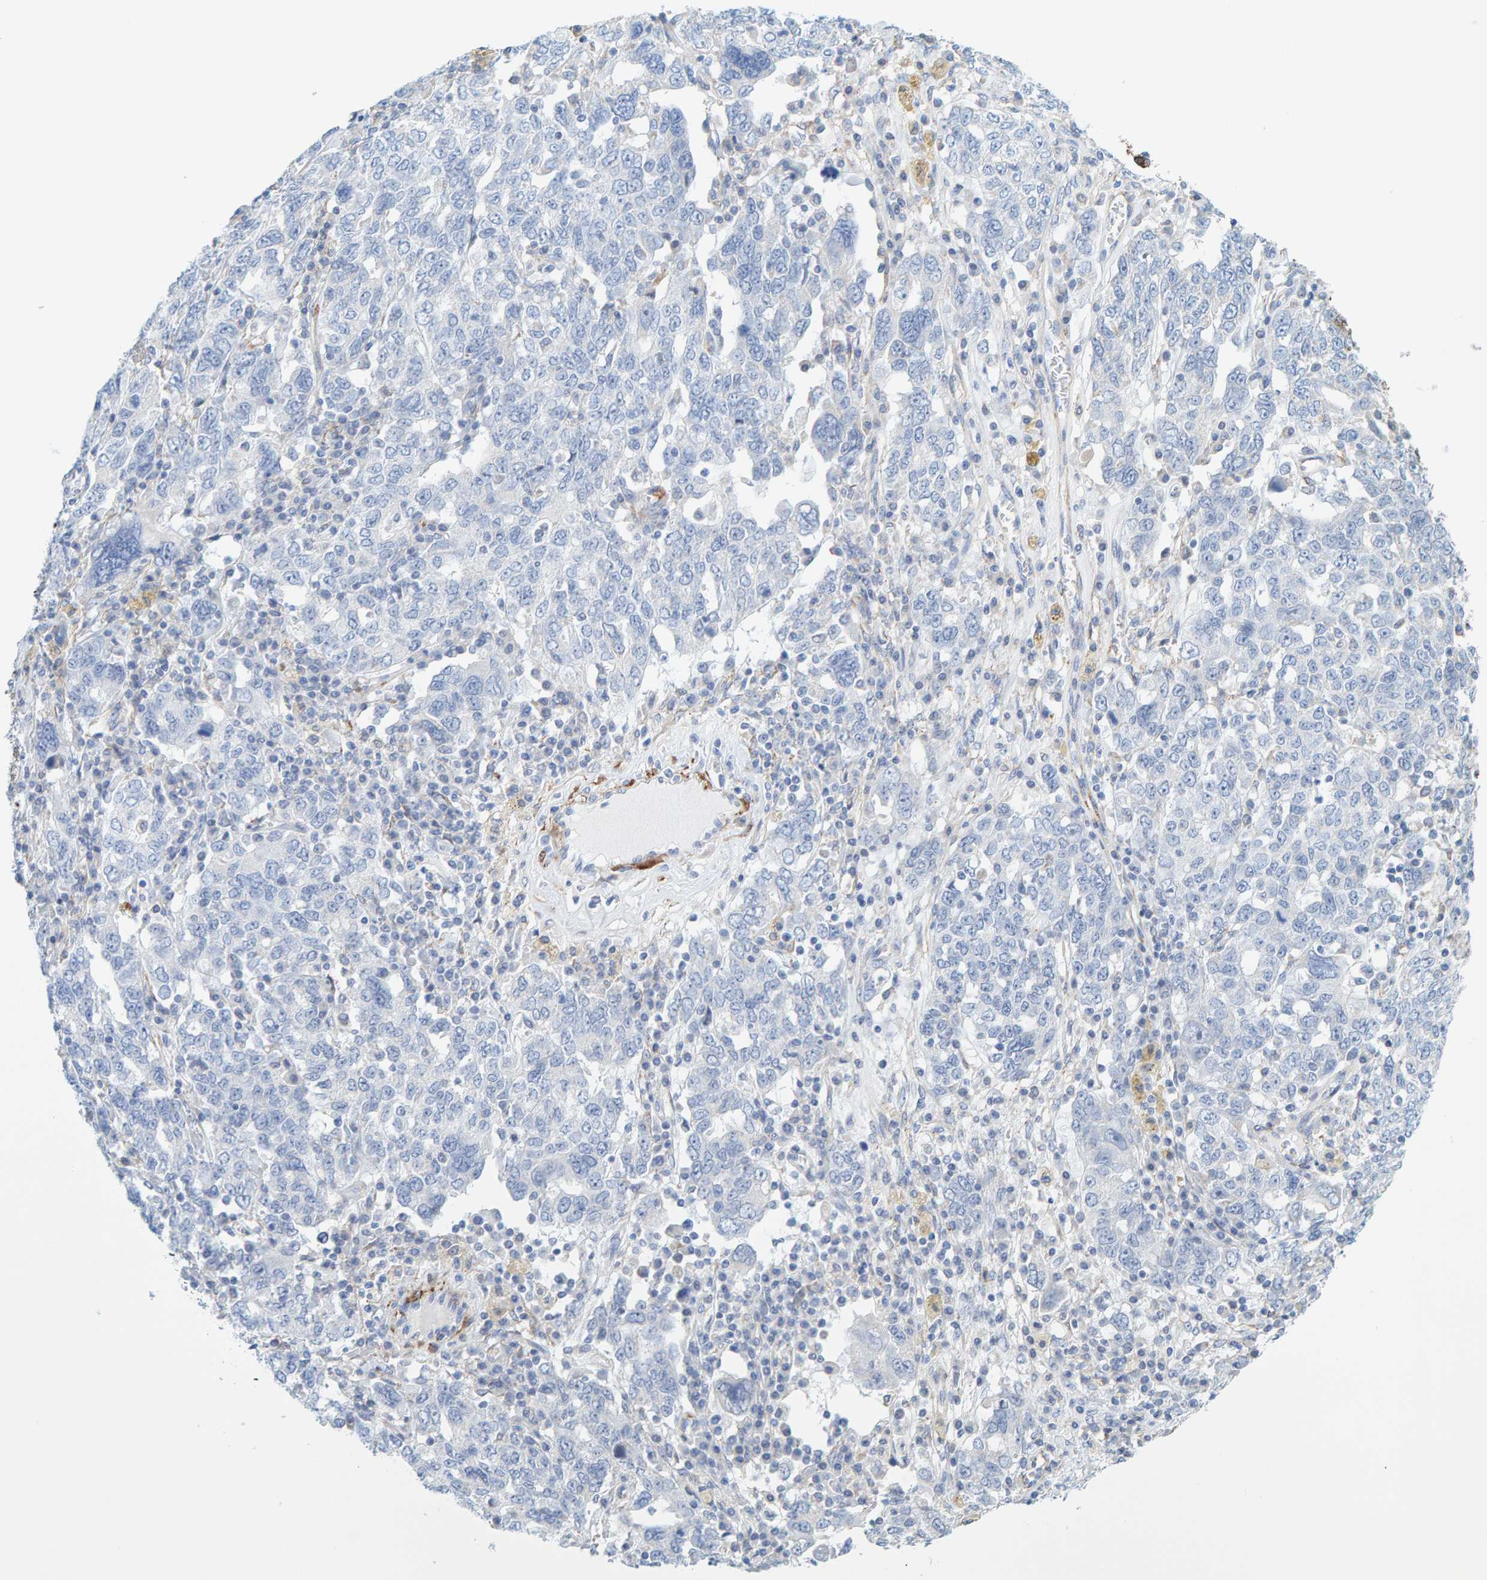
{"staining": {"intensity": "moderate", "quantity": "<25%", "location": "cytoplasmic/membranous"}, "tissue": "ovarian cancer", "cell_type": "Tumor cells", "image_type": "cancer", "snomed": [{"axis": "morphology", "description": "Carcinoma, endometroid"}, {"axis": "topography", "description": "Ovary"}], "caption": "Protein staining of ovarian endometroid carcinoma tissue exhibits moderate cytoplasmic/membranous expression in about <25% of tumor cells.", "gene": "MAP1B", "patient": {"sex": "female", "age": 62}}